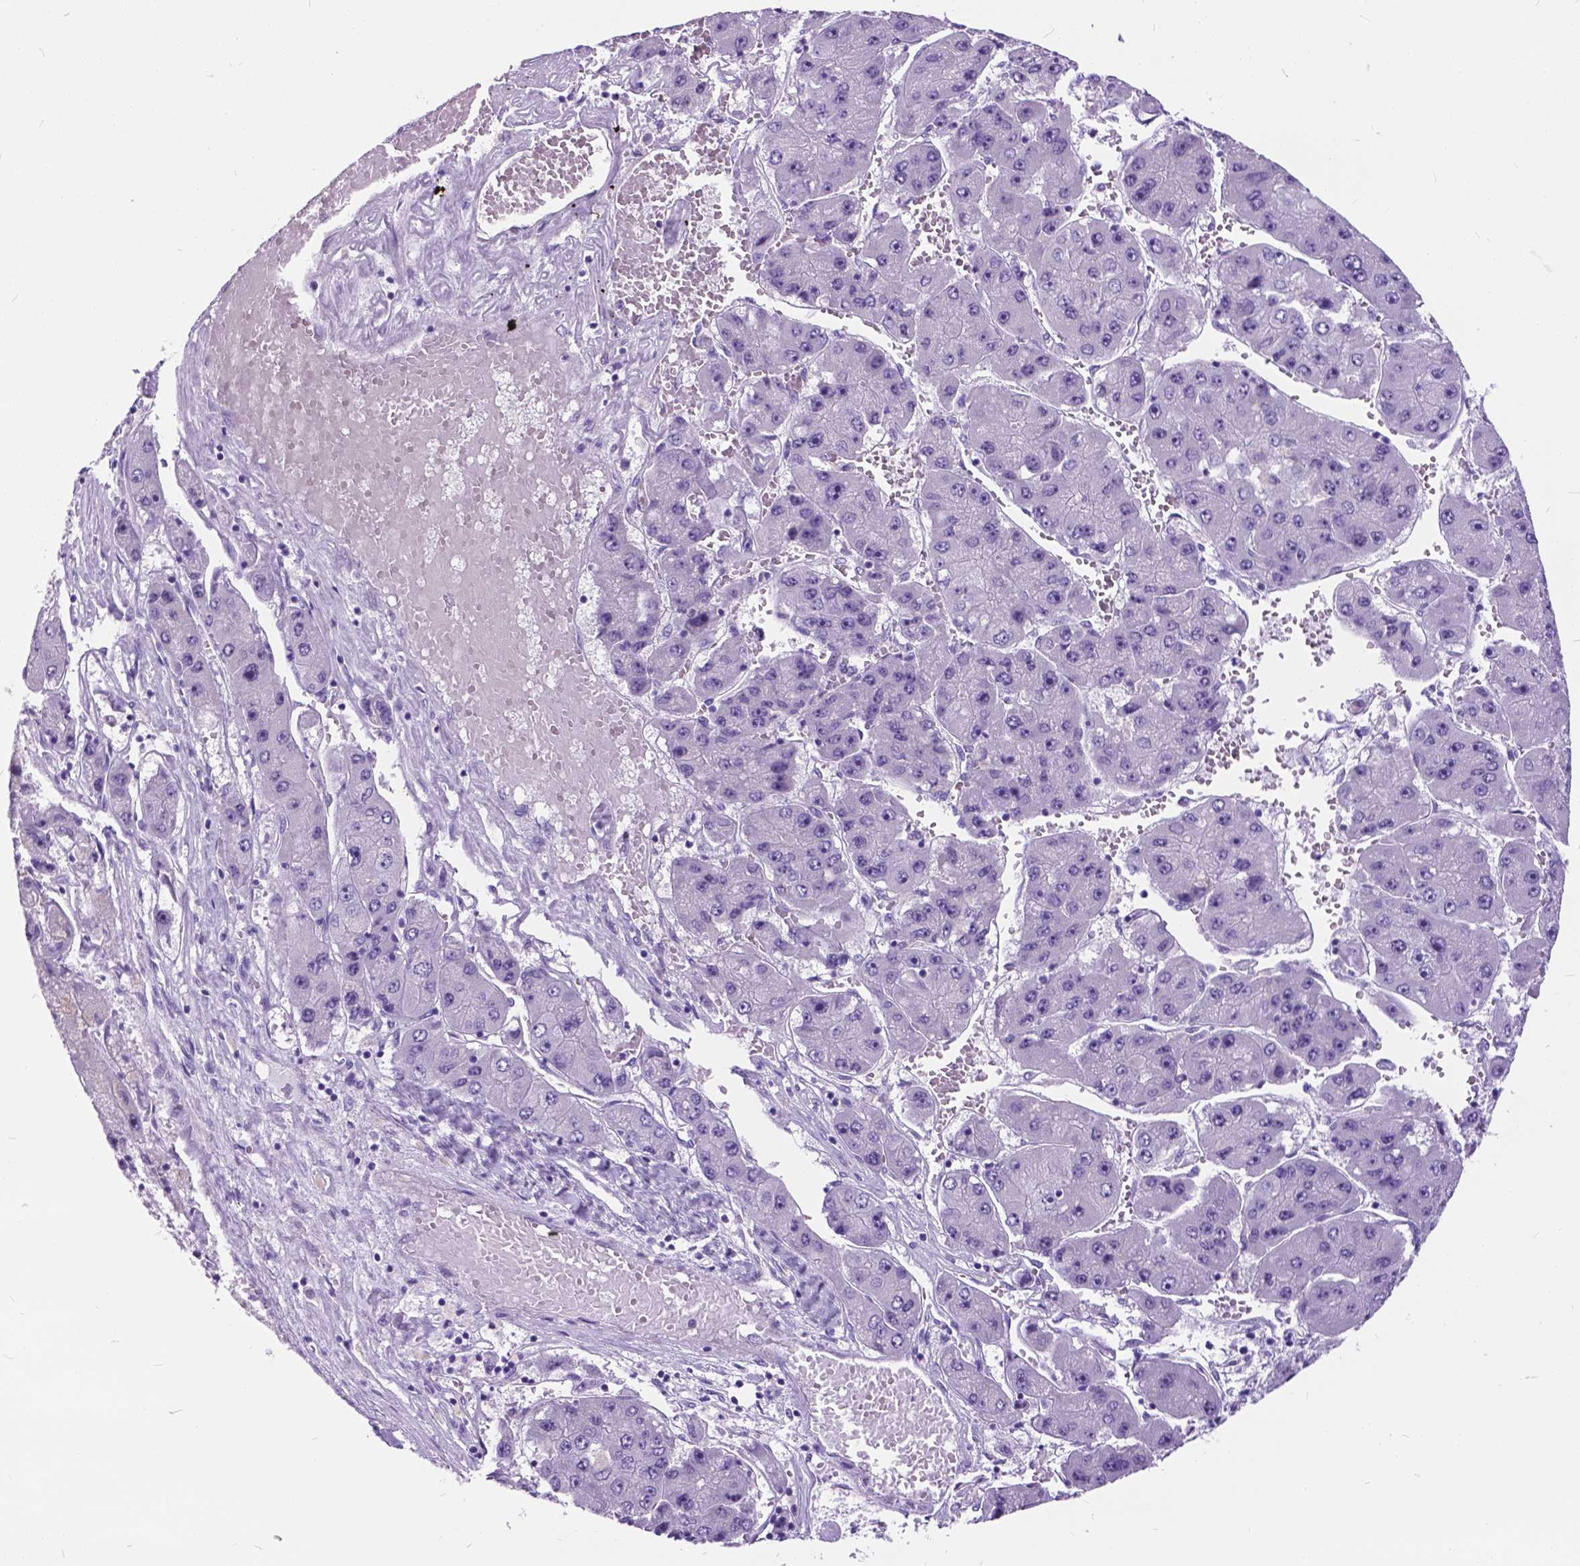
{"staining": {"intensity": "negative", "quantity": "none", "location": "none"}, "tissue": "liver cancer", "cell_type": "Tumor cells", "image_type": "cancer", "snomed": [{"axis": "morphology", "description": "Carcinoma, Hepatocellular, NOS"}, {"axis": "topography", "description": "Liver"}], "caption": "DAB immunohistochemical staining of hepatocellular carcinoma (liver) exhibits no significant staining in tumor cells.", "gene": "BSND", "patient": {"sex": "female", "age": 61}}